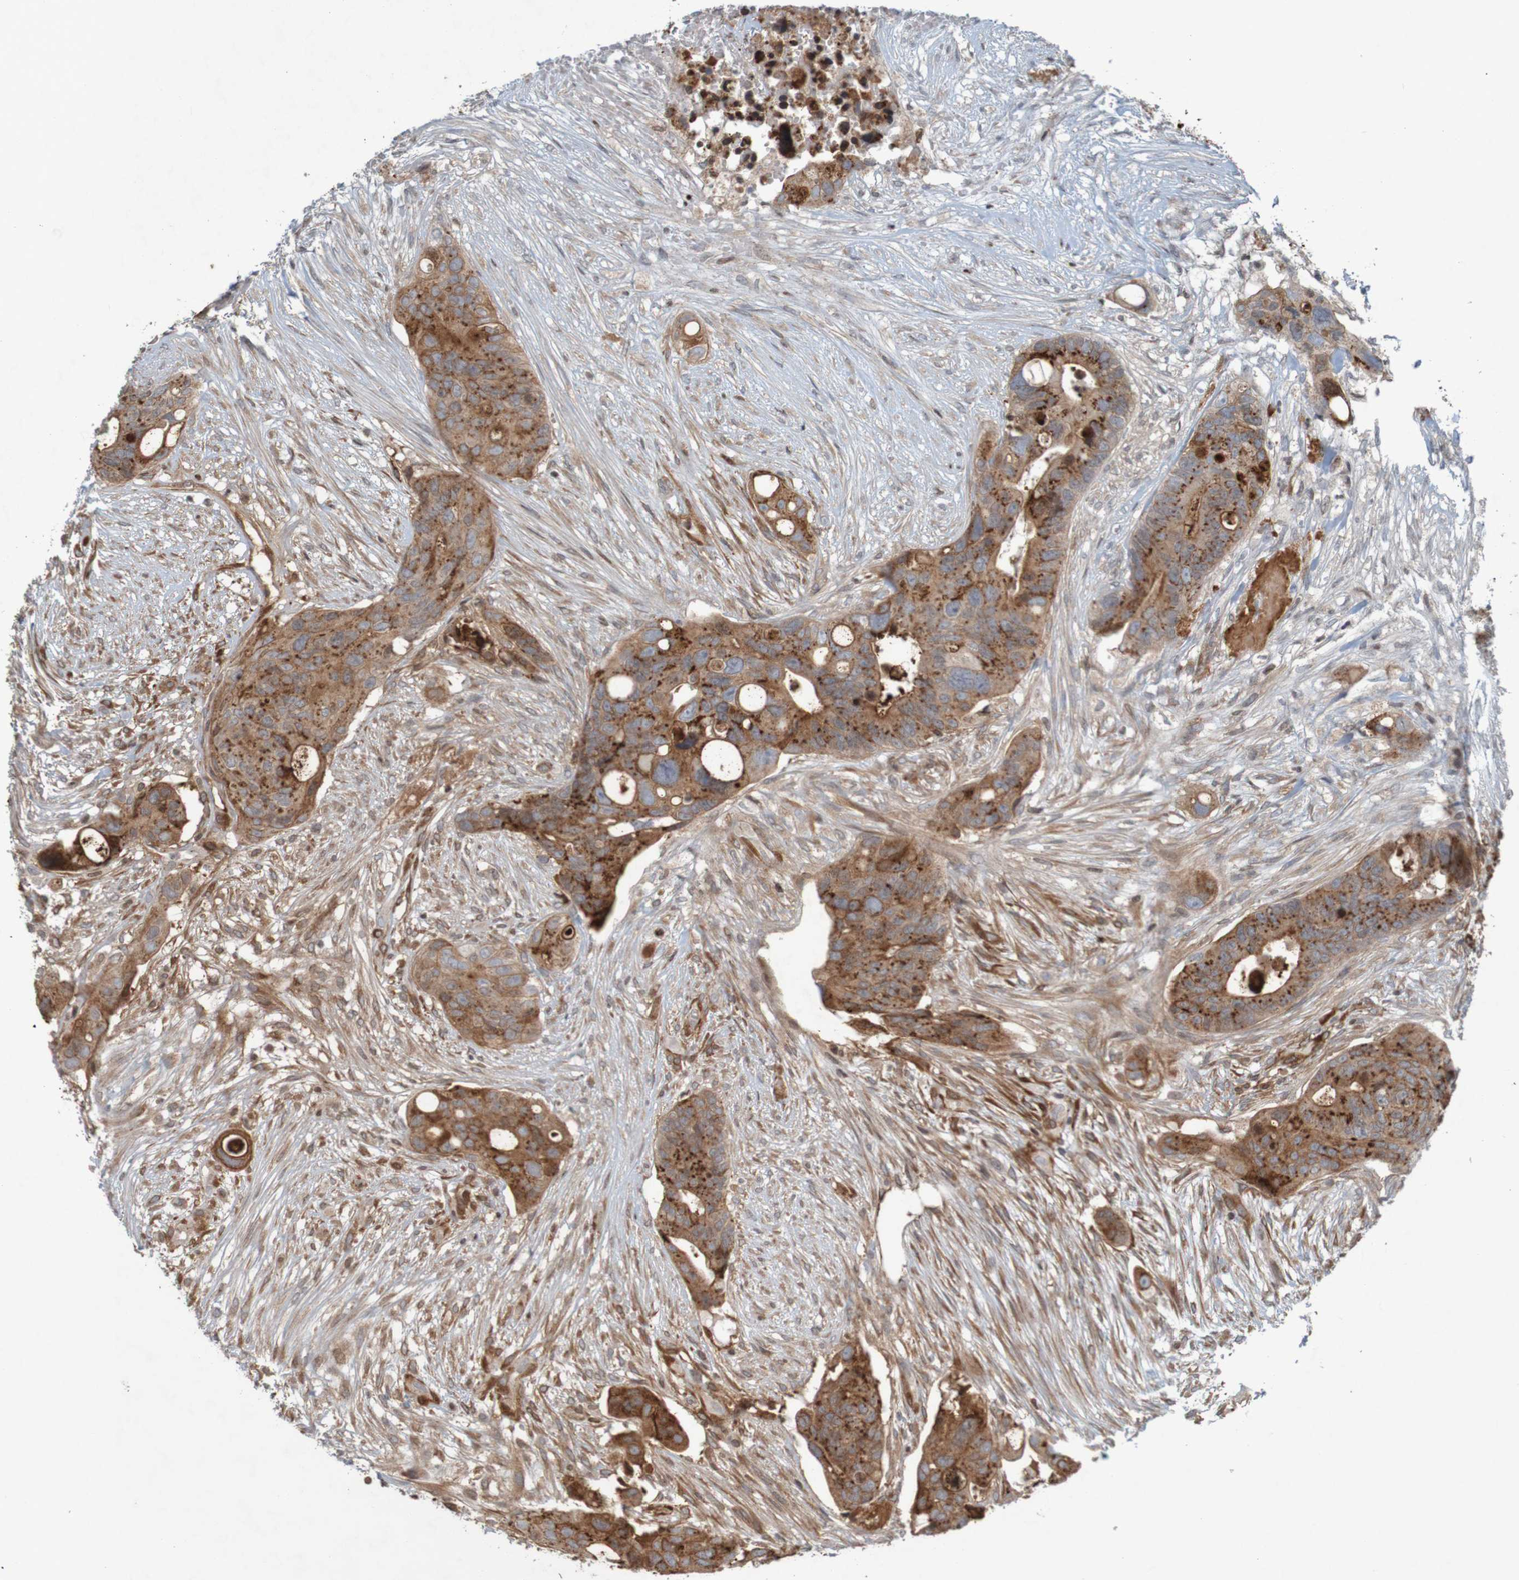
{"staining": {"intensity": "strong", "quantity": ">75%", "location": "cytoplasmic/membranous"}, "tissue": "colorectal cancer", "cell_type": "Tumor cells", "image_type": "cancer", "snomed": [{"axis": "morphology", "description": "Adenocarcinoma, NOS"}, {"axis": "topography", "description": "Colon"}], "caption": "The micrograph shows staining of adenocarcinoma (colorectal), revealing strong cytoplasmic/membranous protein positivity (brown color) within tumor cells.", "gene": "GUCY1A1", "patient": {"sex": "female", "age": 57}}